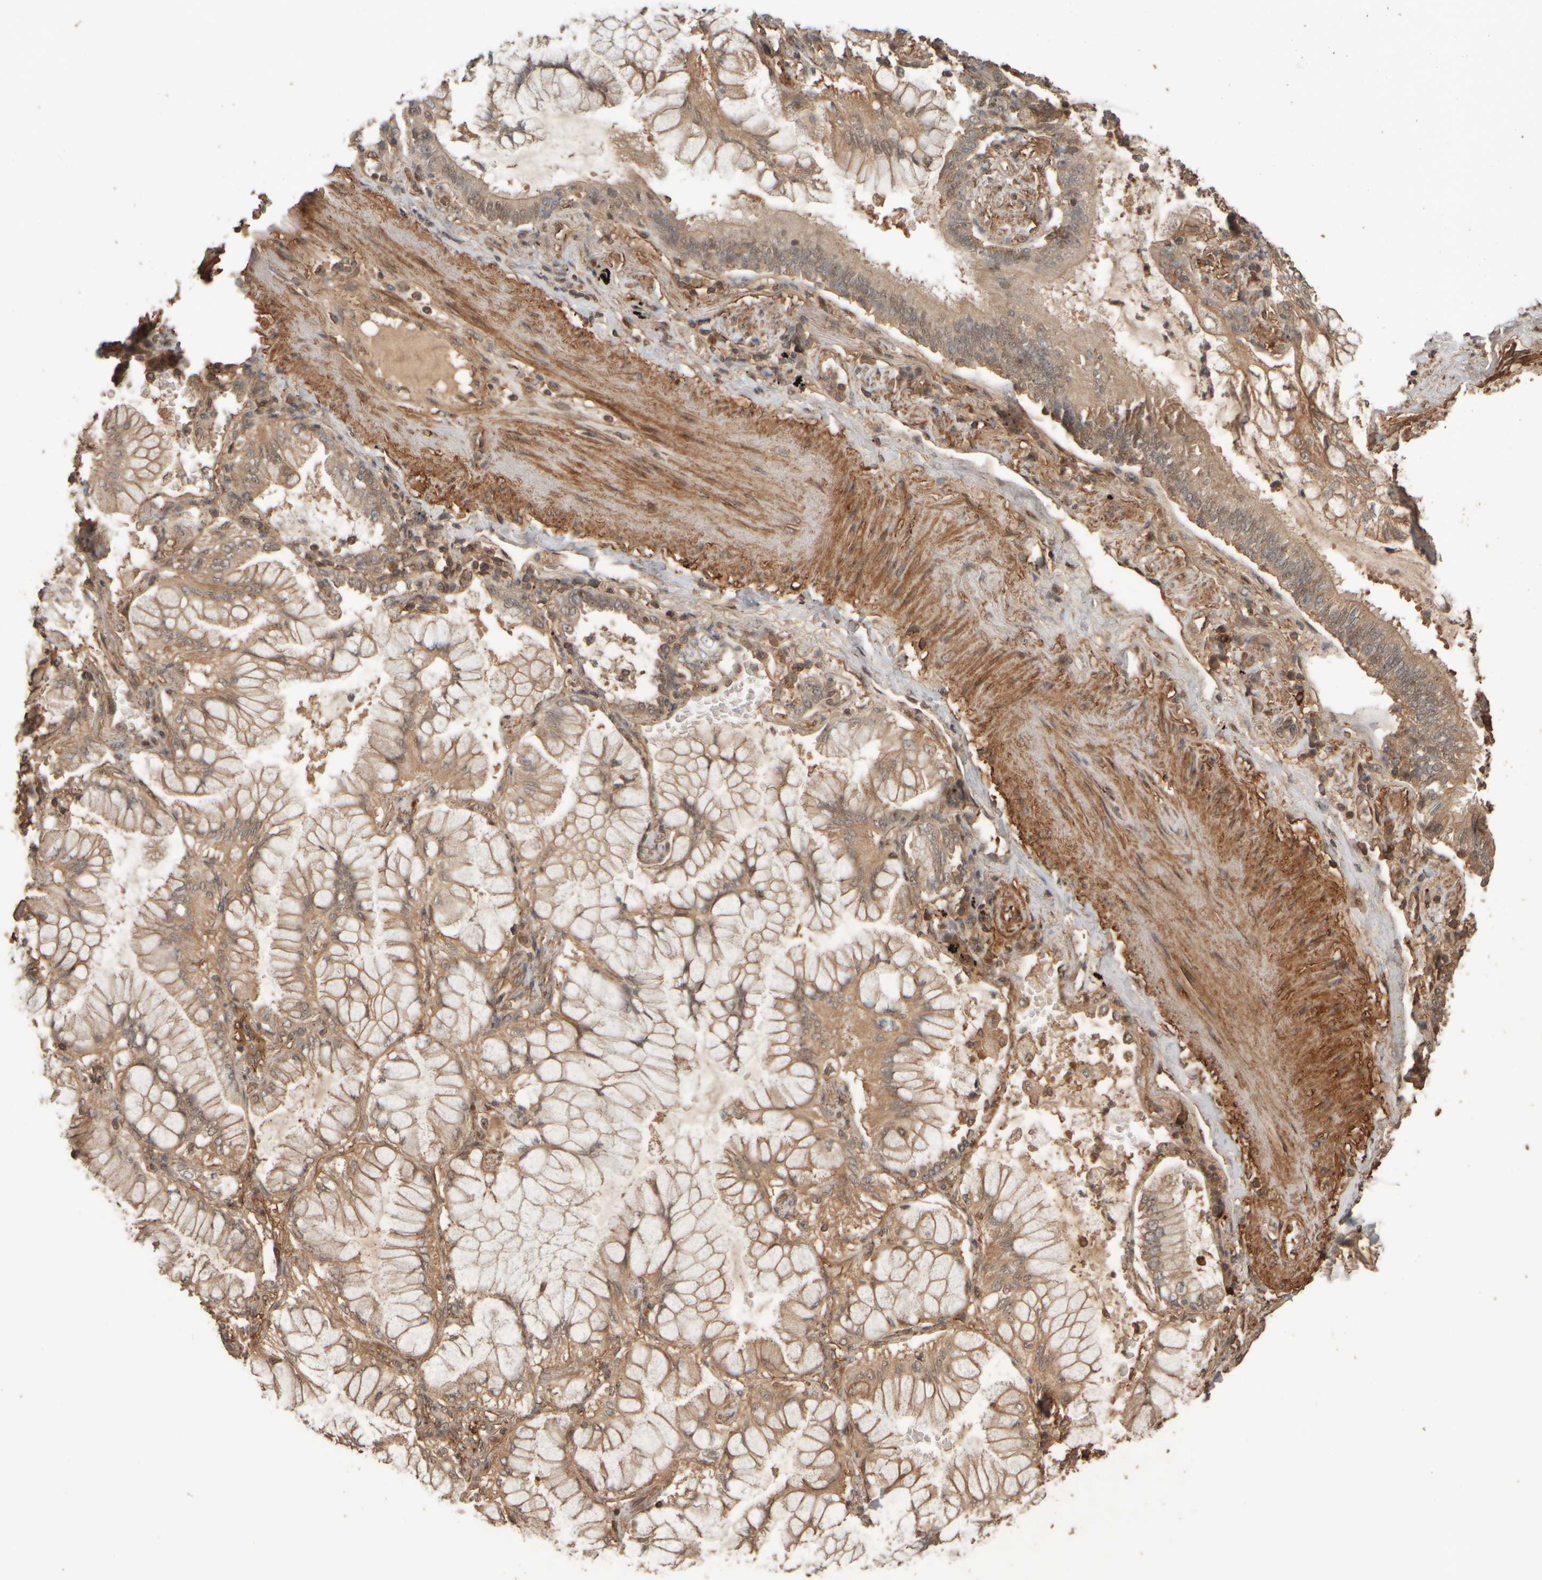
{"staining": {"intensity": "moderate", "quantity": ">75%", "location": "cytoplasmic/membranous"}, "tissue": "lung cancer", "cell_type": "Tumor cells", "image_type": "cancer", "snomed": [{"axis": "morphology", "description": "Adenocarcinoma, NOS"}, {"axis": "topography", "description": "Lung"}], "caption": "Moderate cytoplasmic/membranous positivity for a protein is present in about >75% of tumor cells of lung cancer (adenocarcinoma) using IHC.", "gene": "SPHK1", "patient": {"sex": "female", "age": 70}}